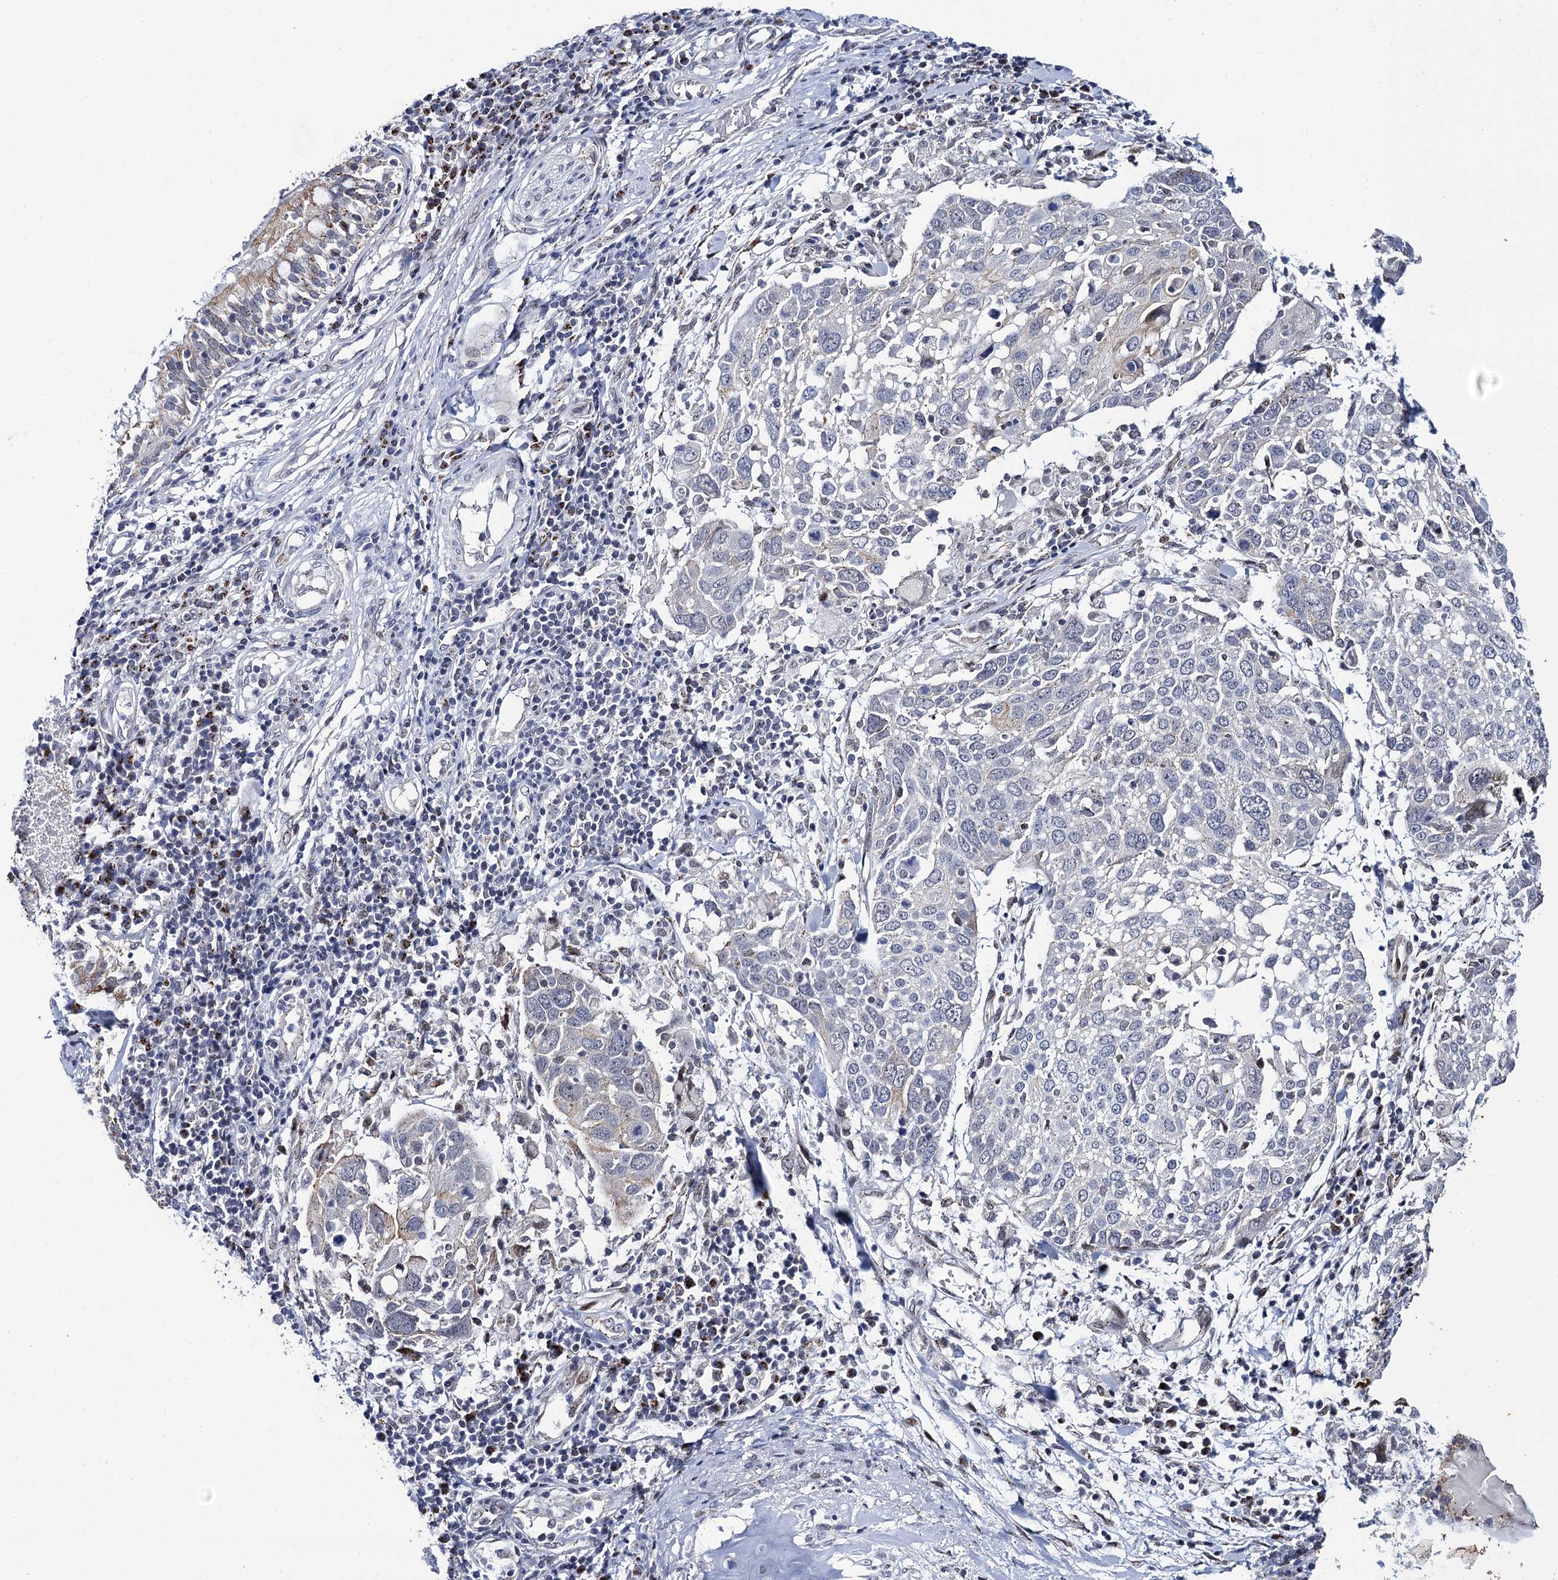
{"staining": {"intensity": "negative", "quantity": "none", "location": "none"}, "tissue": "lung cancer", "cell_type": "Tumor cells", "image_type": "cancer", "snomed": [{"axis": "morphology", "description": "Squamous cell carcinoma, NOS"}, {"axis": "topography", "description": "Lung"}], "caption": "High power microscopy micrograph of an immunohistochemistry micrograph of squamous cell carcinoma (lung), revealing no significant staining in tumor cells.", "gene": "THAP2", "patient": {"sex": "male", "age": 65}}